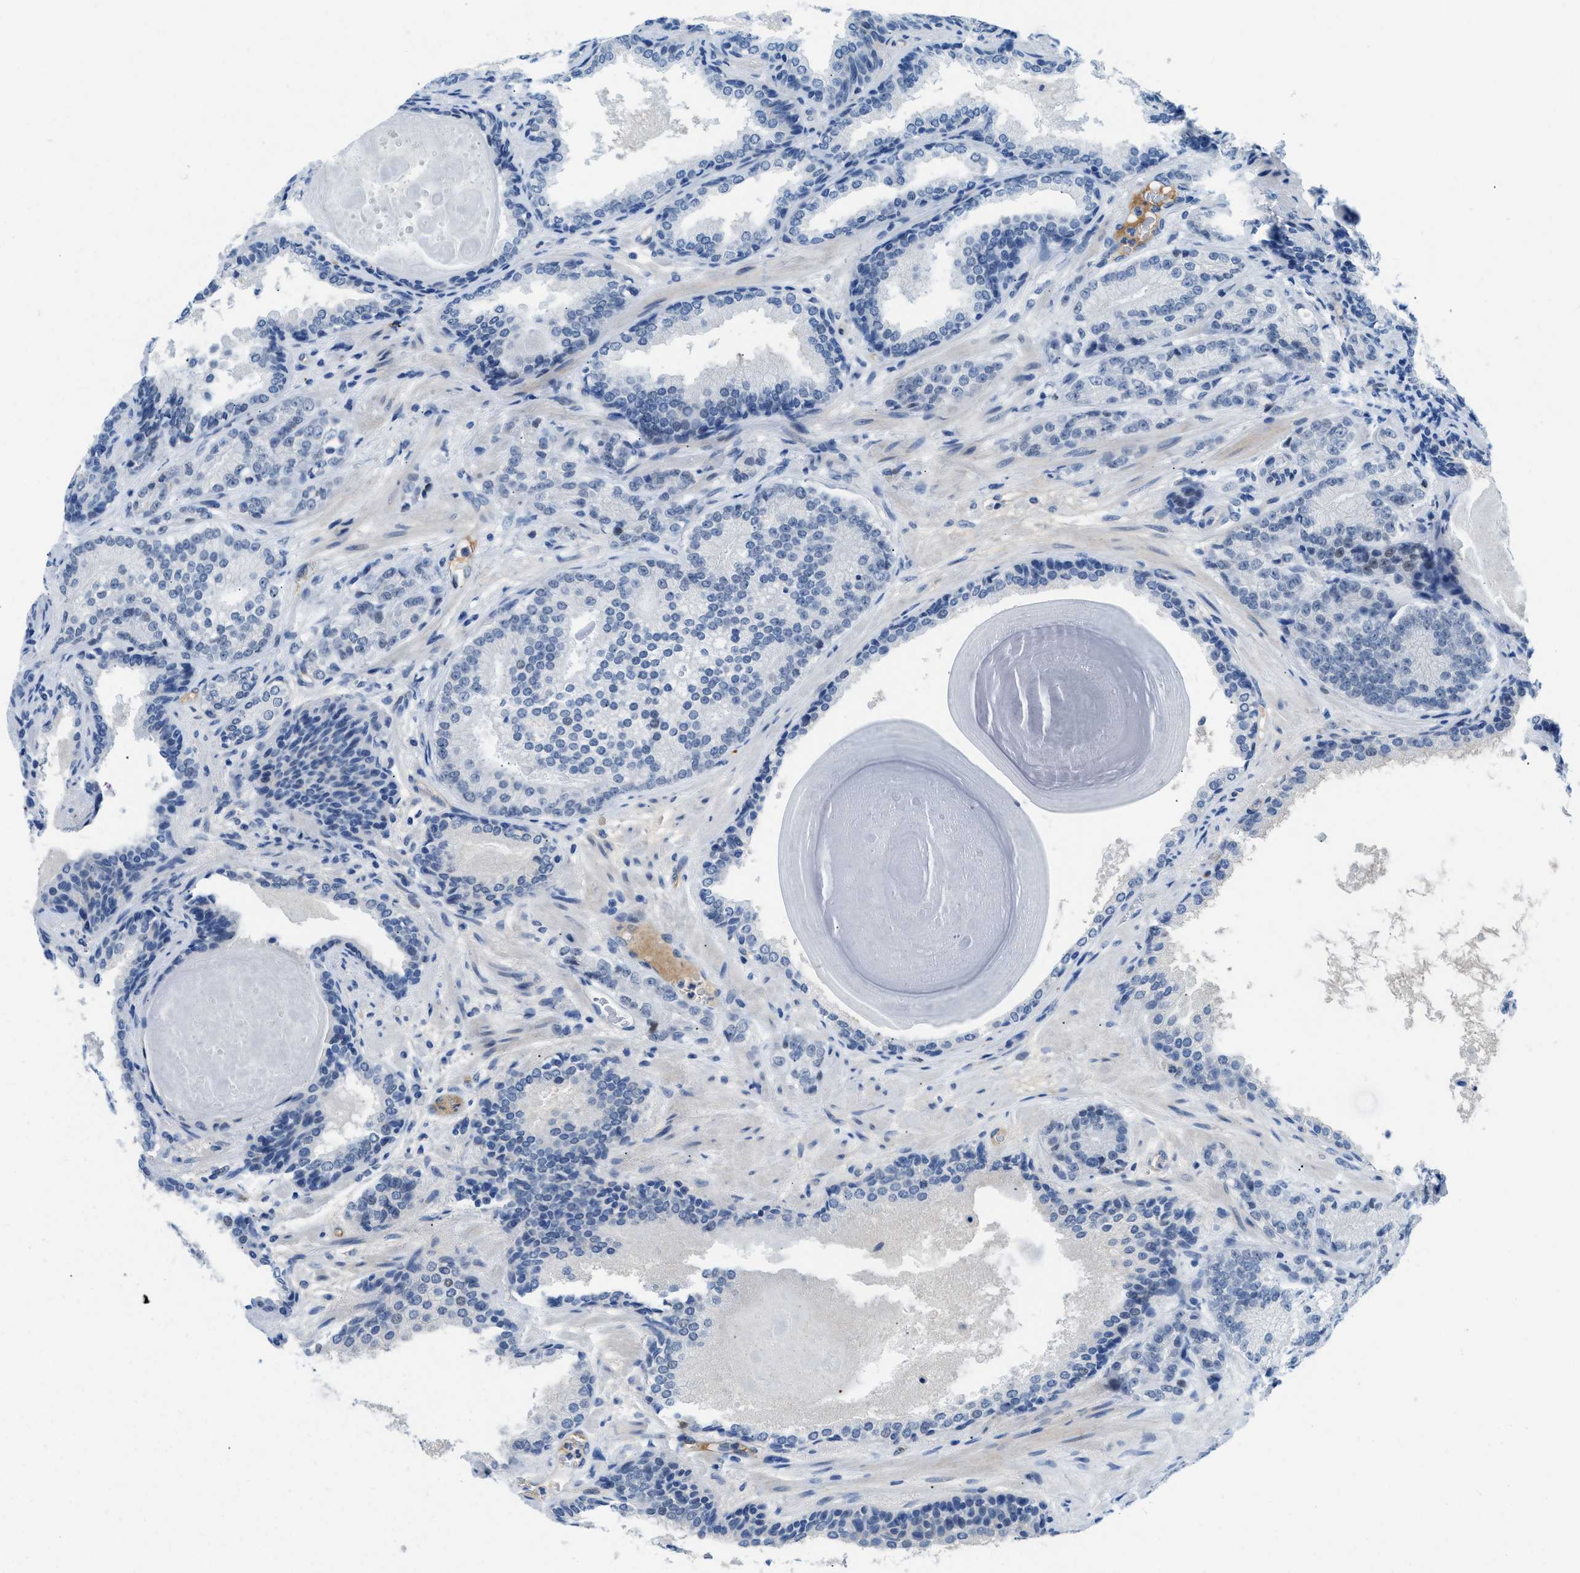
{"staining": {"intensity": "negative", "quantity": "none", "location": "none"}, "tissue": "prostate cancer", "cell_type": "Tumor cells", "image_type": "cancer", "snomed": [{"axis": "morphology", "description": "Adenocarcinoma, High grade"}, {"axis": "topography", "description": "Prostate"}], "caption": "Micrograph shows no protein positivity in tumor cells of prostate cancer (adenocarcinoma (high-grade)) tissue.", "gene": "MBL2", "patient": {"sex": "male", "age": 61}}